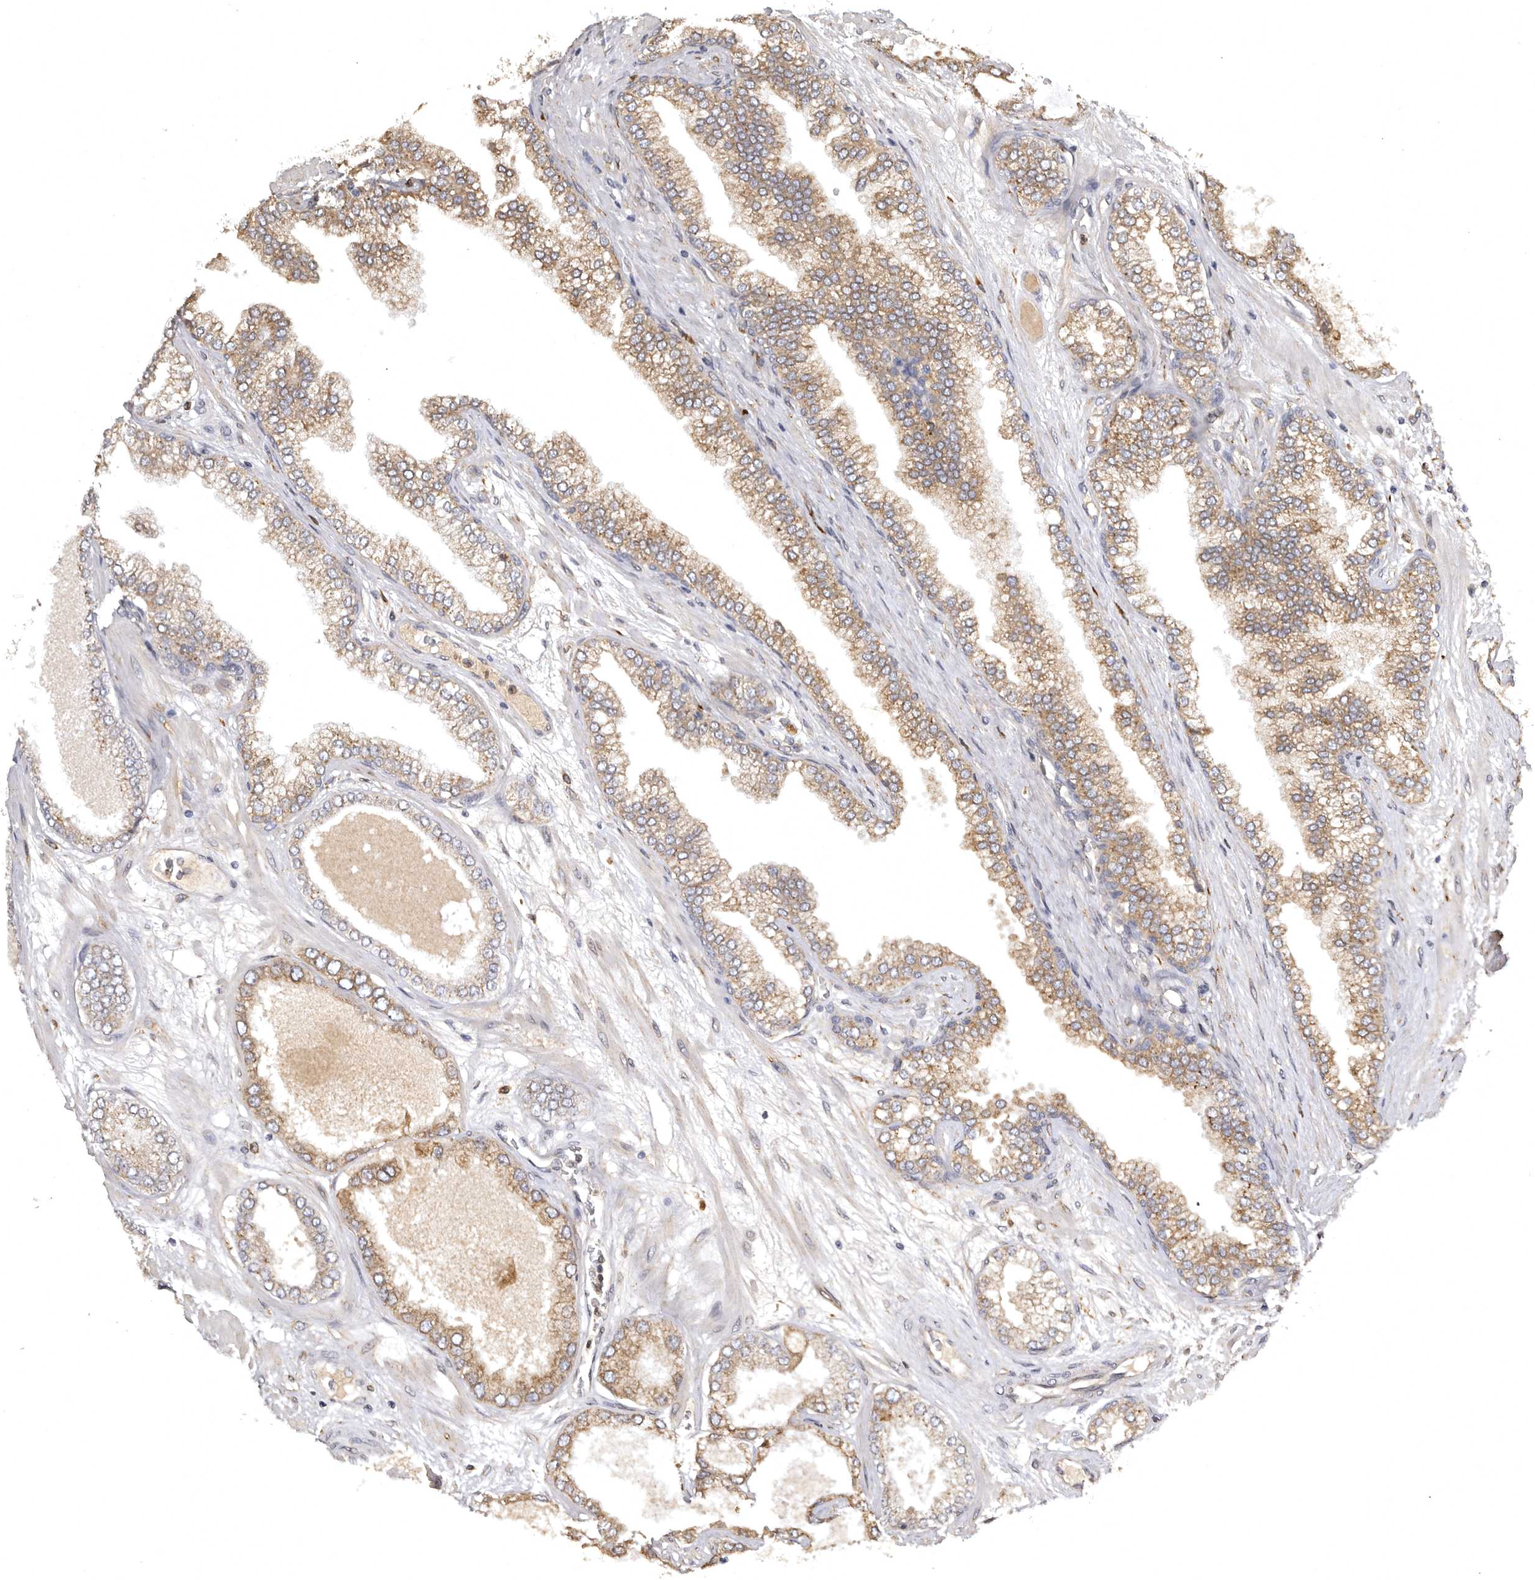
{"staining": {"intensity": "weak", "quantity": ">75%", "location": "cytoplasmic/membranous"}, "tissue": "prostate cancer", "cell_type": "Tumor cells", "image_type": "cancer", "snomed": [{"axis": "morphology", "description": "Adenocarcinoma, High grade"}, {"axis": "topography", "description": "Prostate"}], "caption": "An immunohistochemistry (IHC) image of neoplastic tissue is shown. Protein staining in brown shows weak cytoplasmic/membranous positivity in prostate cancer within tumor cells. Using DAB (3,3'-diaminobenzidine) (brown) and hematoxylin (blue) stains, captured at high magnification using brightfield microscopy.", "gene": "INKA2", "patient": {"sex": "male", "age": 58}}